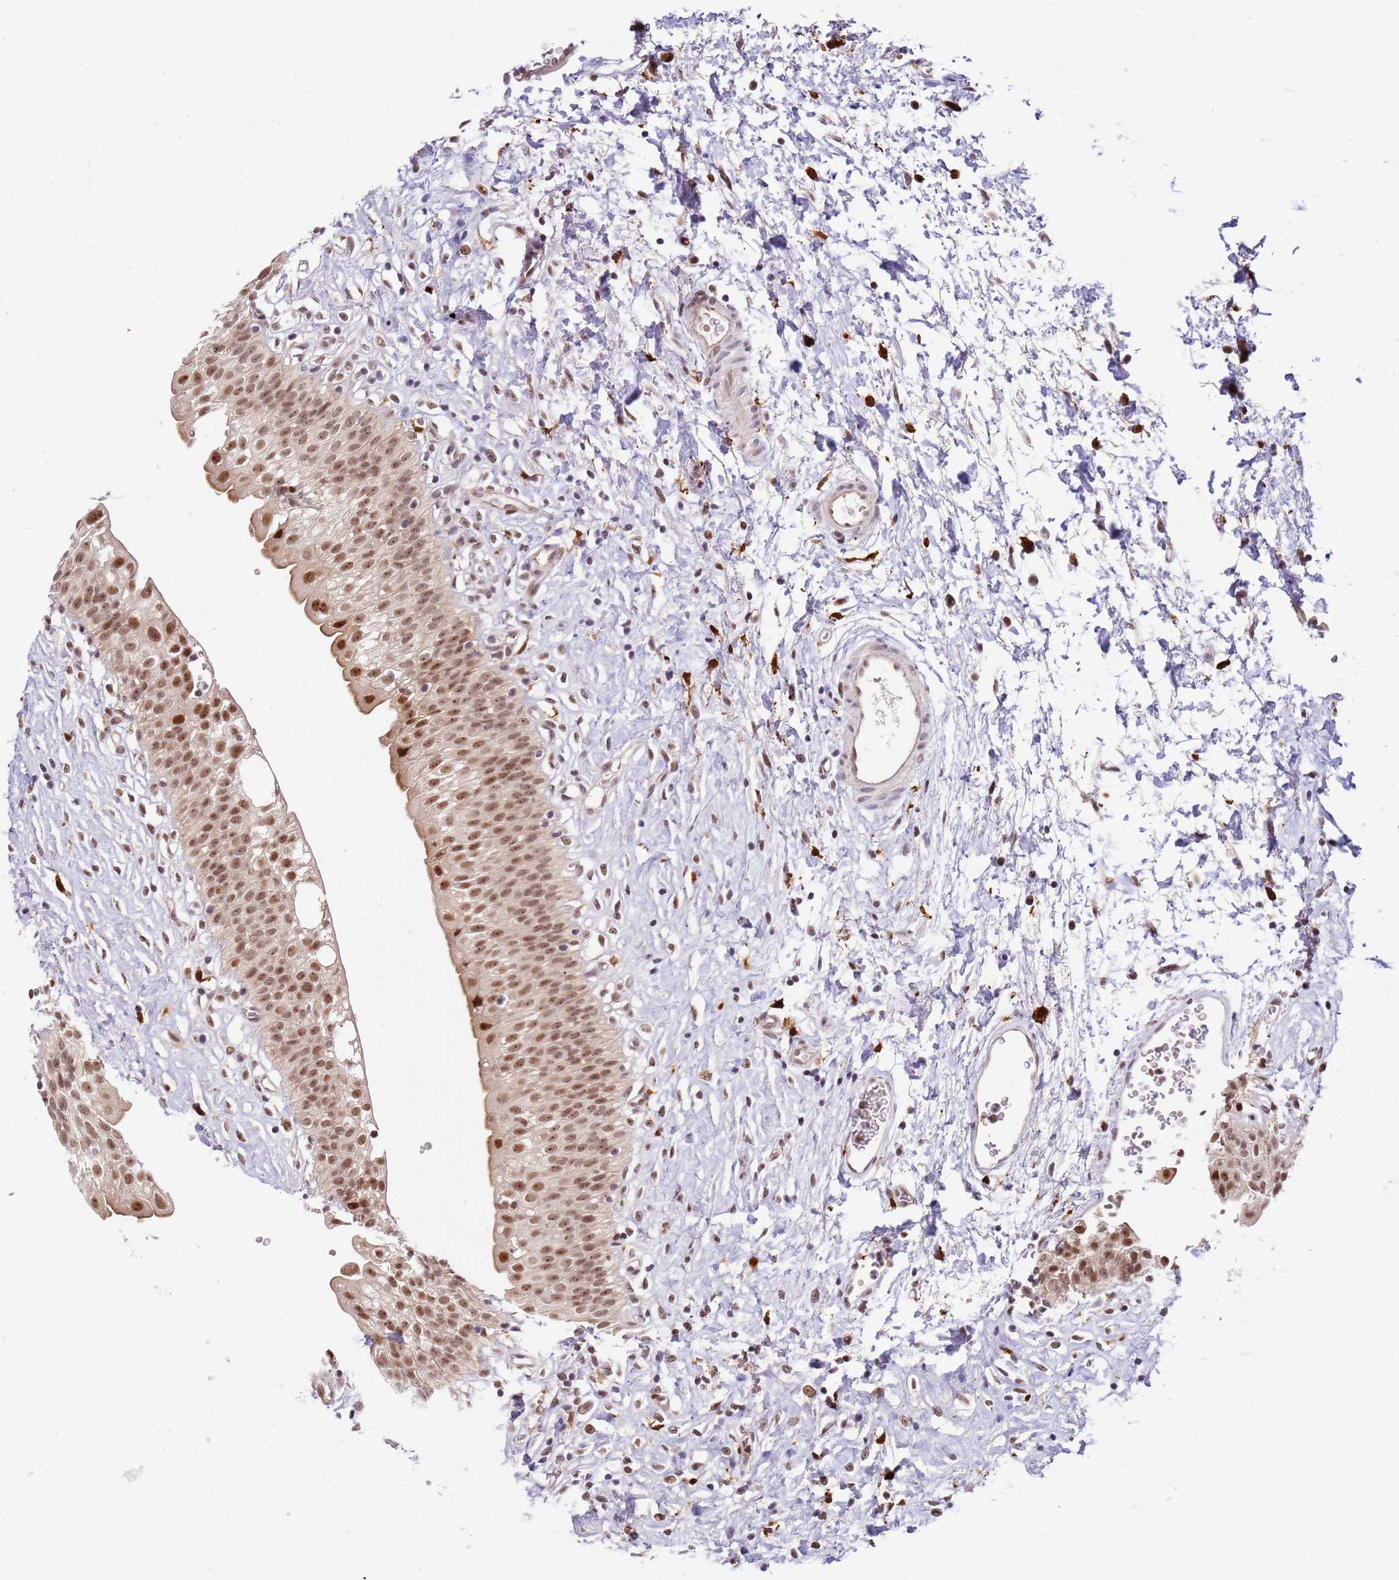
{"staining": {"intensity": "moderate", "quantity": ">75%", "location": "nuclear"}, "tissue": "urinary bladder", "cell_type": "Urothelial cells", "image_type": "normal", "snomed": [{"axis": "morphology", "description": "Normal tissue, NOS"}, {"axis": "topography", "description": "Urinary bladder"}], "caption": "Immunohistochemical staining of normal urinary bladder reveals >75% levels of moderate nuclear protein staining in approximately >75% of urothelial cells.", "gene": "LGALSL", "patient": {"sex": "male", "age": 51}}